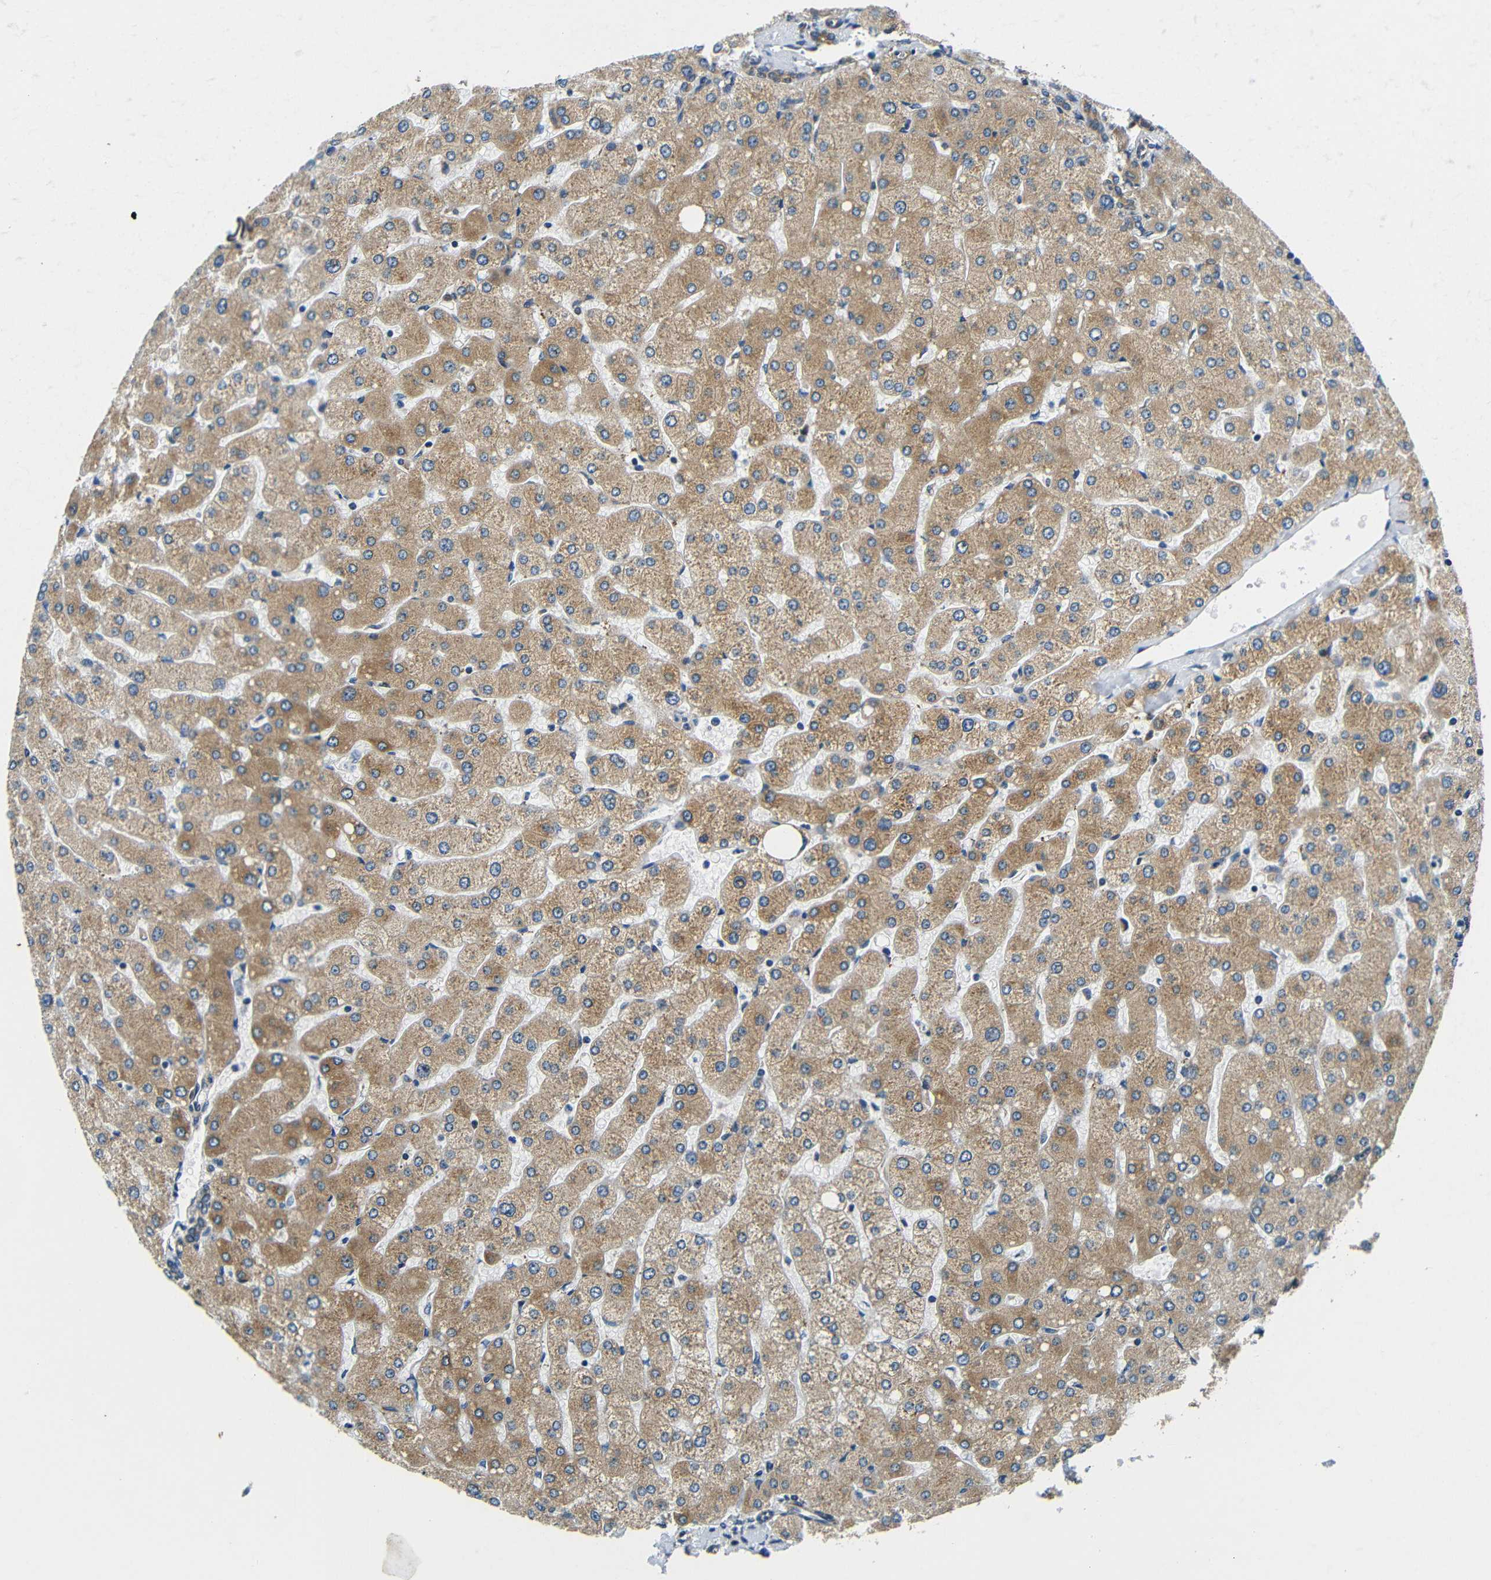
{"staining": {"intensity": "moderate", "quantity": ">75%", "location": "cytoplasmic/membranous"}, "tissue": "liver", "cell_type": "Cholangiocytes", "image_type": "normal", "snomed": [{"axis": "morphology", "description": "Normal tissue, NOS"}, {"axis": "topography", "description": "Liver"}], "caption": "Brown immunohistochemical staining in unremarkable liver displays moderate cytoplasmic/membranous positivity in approximately >75% of cholangiocytes.", "gene": "VAPB", "patient": {"sex": "male", "age": 55}}